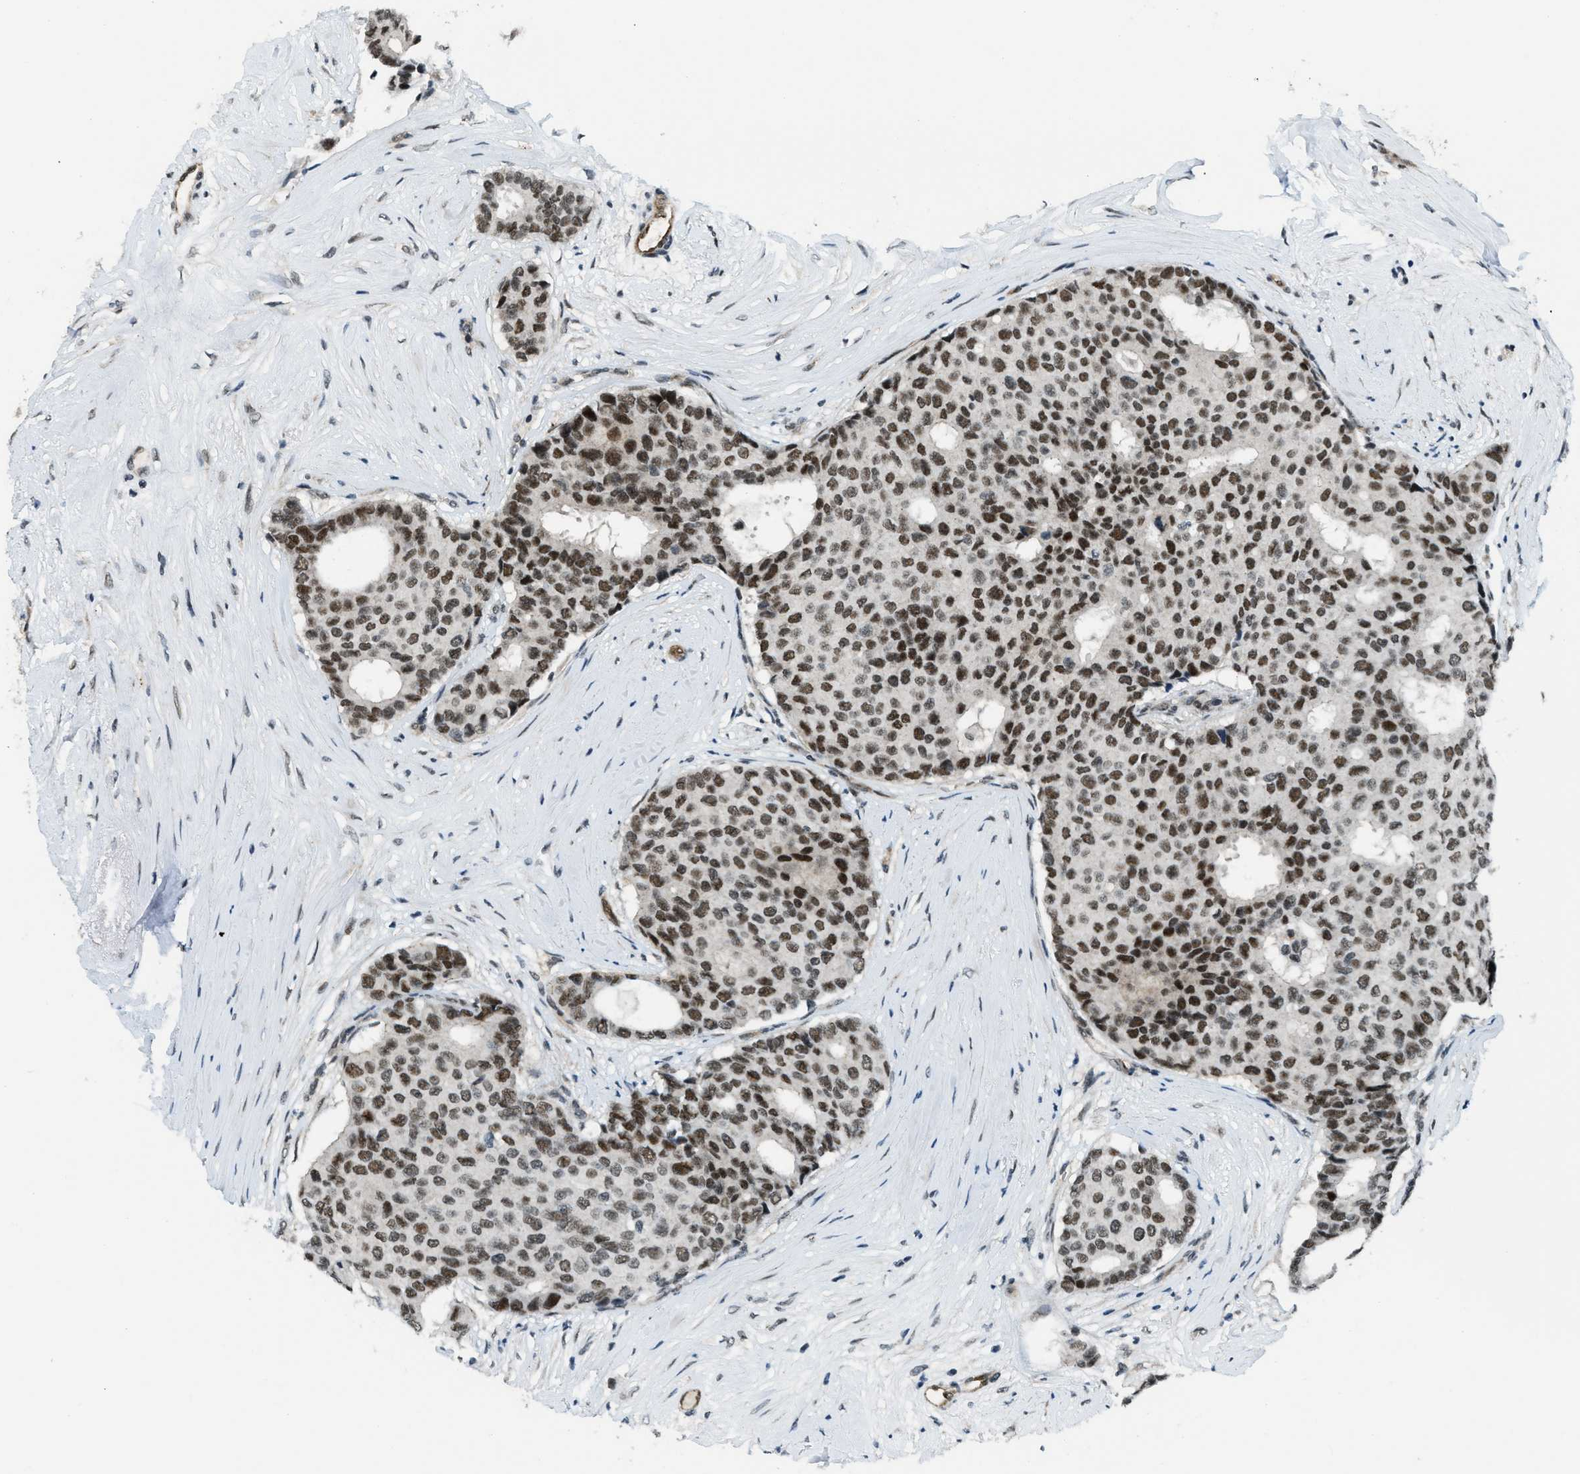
{"staining": {"intensity": "moderate", "quantity": ">75%", "location": "nuclear"}, "tissue": "breast cancer", "cell_type": "Tumor cells", "image_type": "cancer", "snomed": [{"axis": "morphology", "description": "Duct carcinoma"}, {"axis": "topography", "description": "Breast"}], "caption": "Tumor cells exhibit medium levels of moderate nuclear staining in about >75% of cells in human breast cancer (invasive ductal carcinoma).", "gene": "KLF6", "patient": {"sex": "female", "age": 75}}